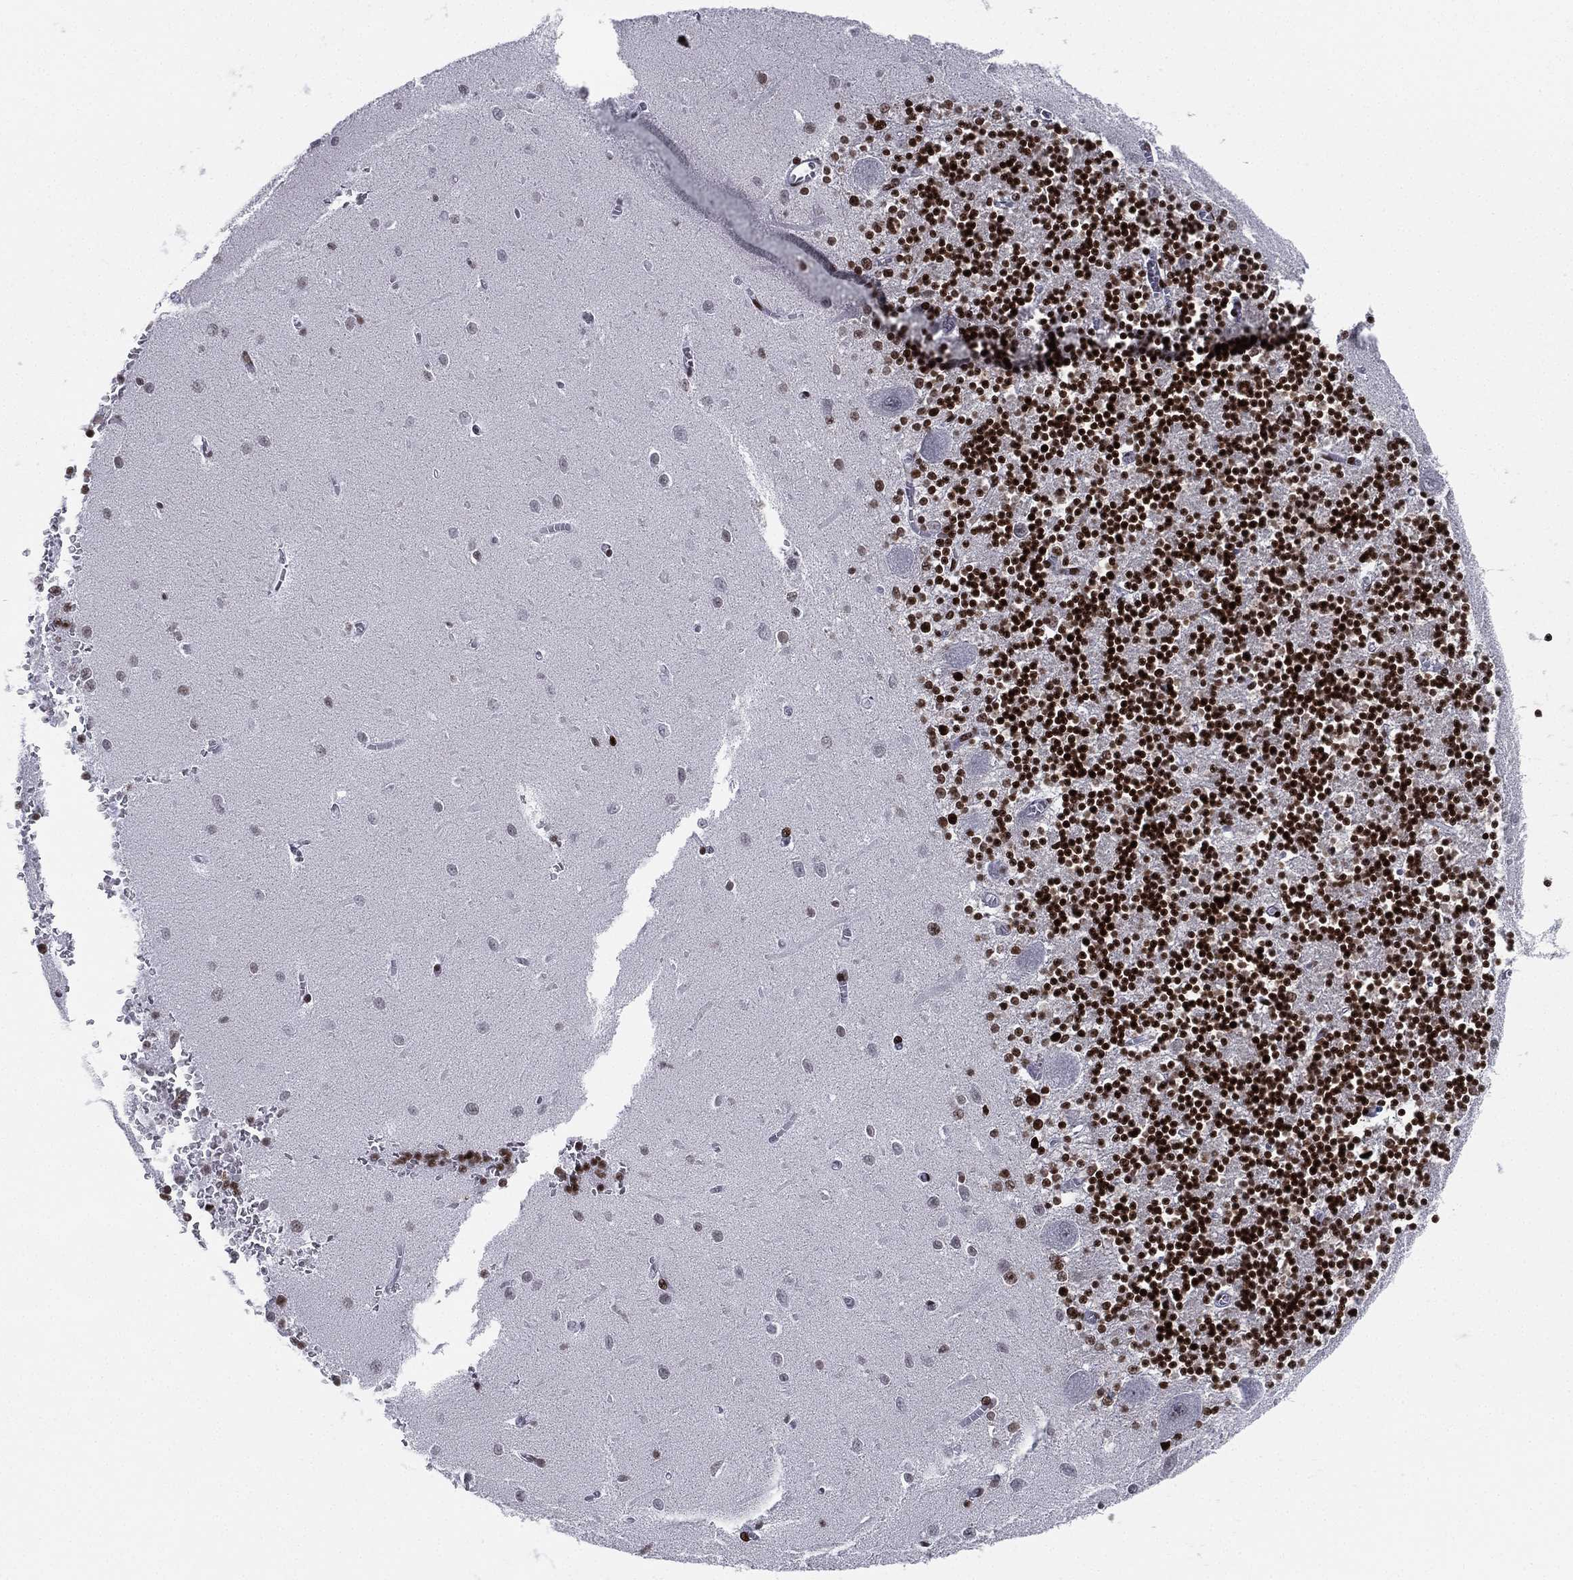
{"staining": {"intensity": "strong", "quantity": ">75%", "location": "nuclear"}, "tissue": "cerebellum", "cell_type": "Cells in granular layer", "image_type": "normal", "snomed": [{"axis": "morphology", "description": "Normal tissue, NOS"}, {"axis": "topography", "description": "Cerebellum"}], "caption": "Protein staining of normal cerebellum exhibits strong nuclear positivity in about >75% of cells in granular layer.", "gene": "MFSD14A", "patient": {"sex": "female", "age": 64}}